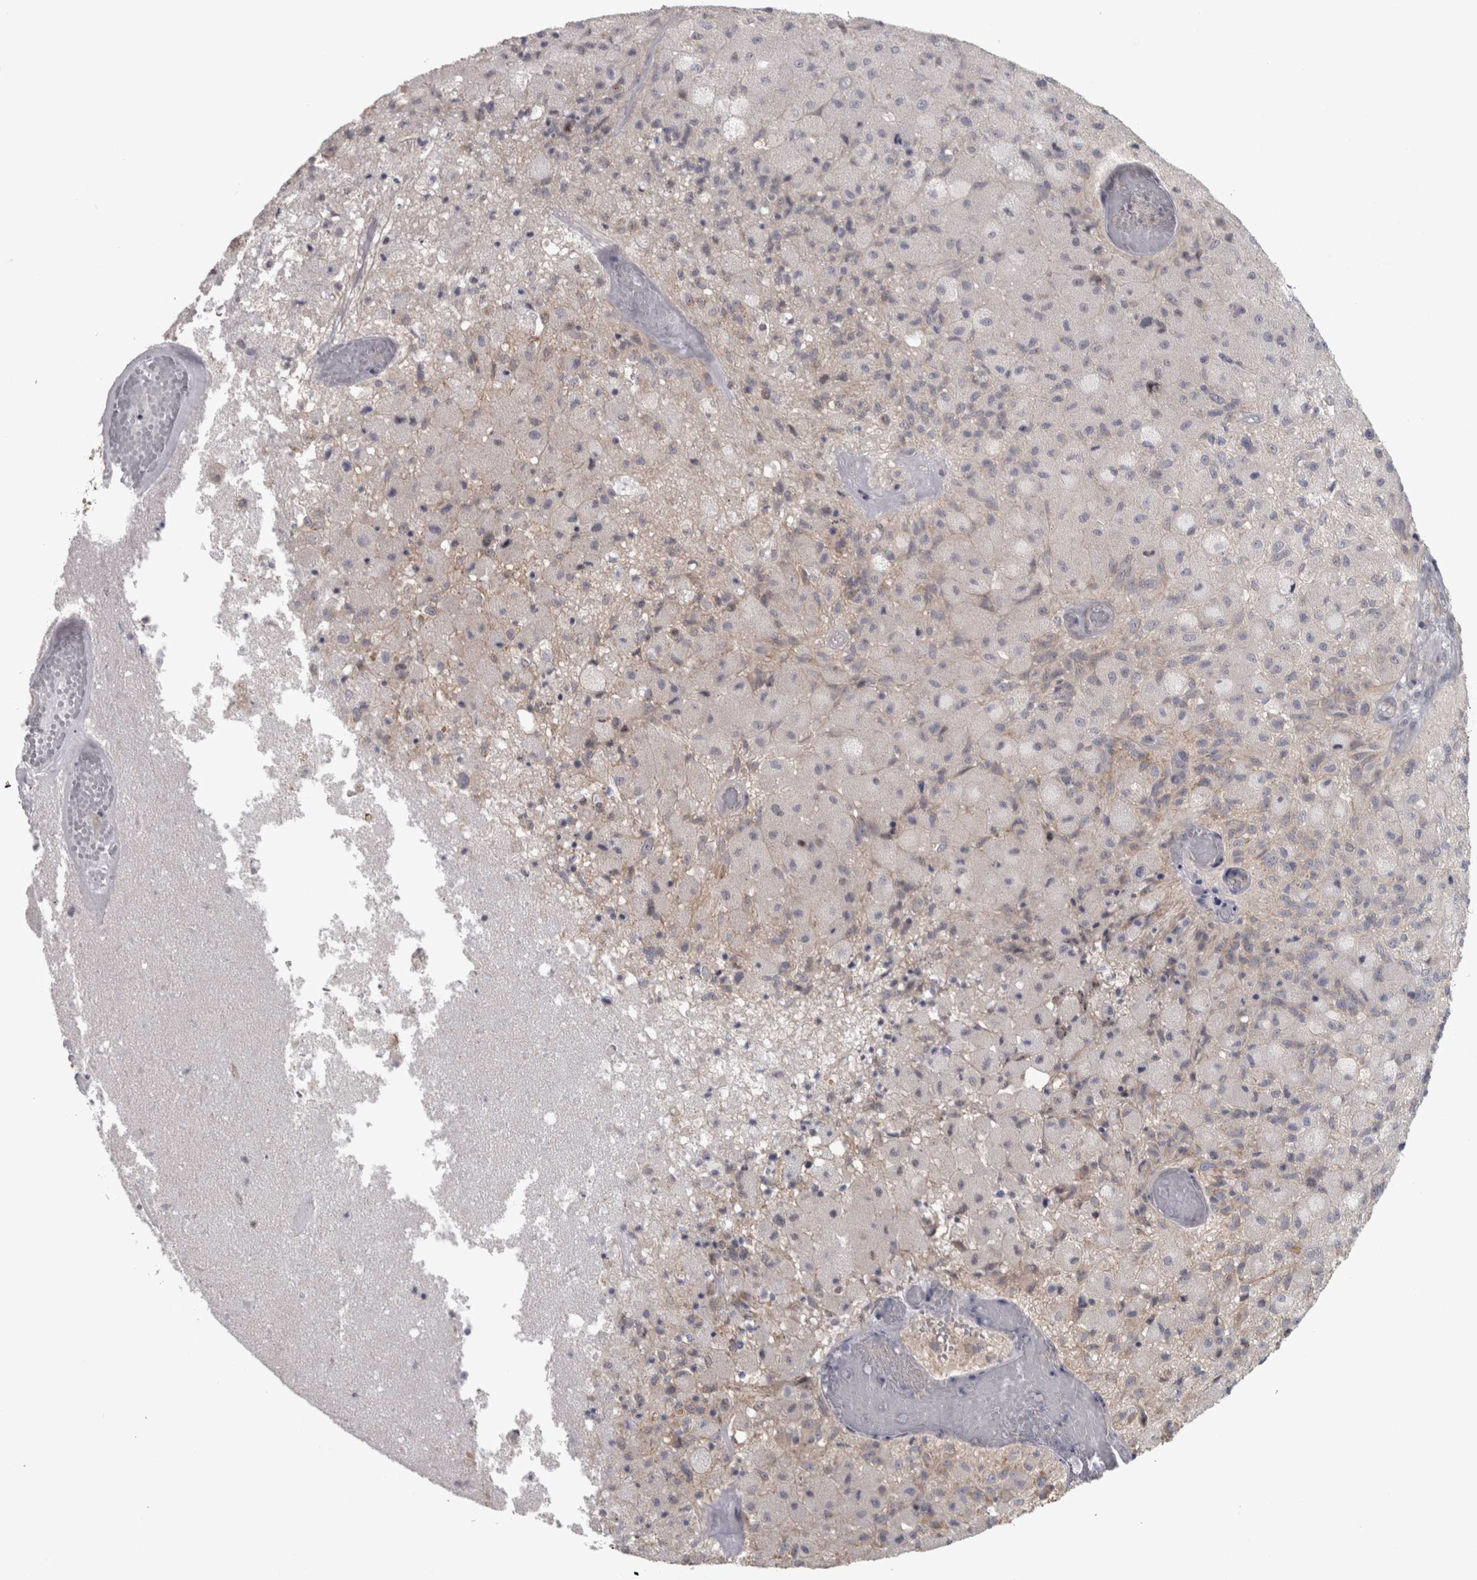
{"staining": {"intensity": "negative", "quantity": "none", "location": "none"}, "tissue": "glioma", "cell_type": "Tumor cells", "image_type": "cancer", "snomed": [{"axis": "morphology", "description": "Normal tissue, NOS"}, {"axis": "morphology", "description": "Glioma, malignant, High grade"}, {"axis": "topography", "description": "Cerebral cortex"}], "caption": "Tumor cells show no significant protein staining in glioma.", "gene": "PPP1R12B", "patient": {"sex": "male", "age": 77}}